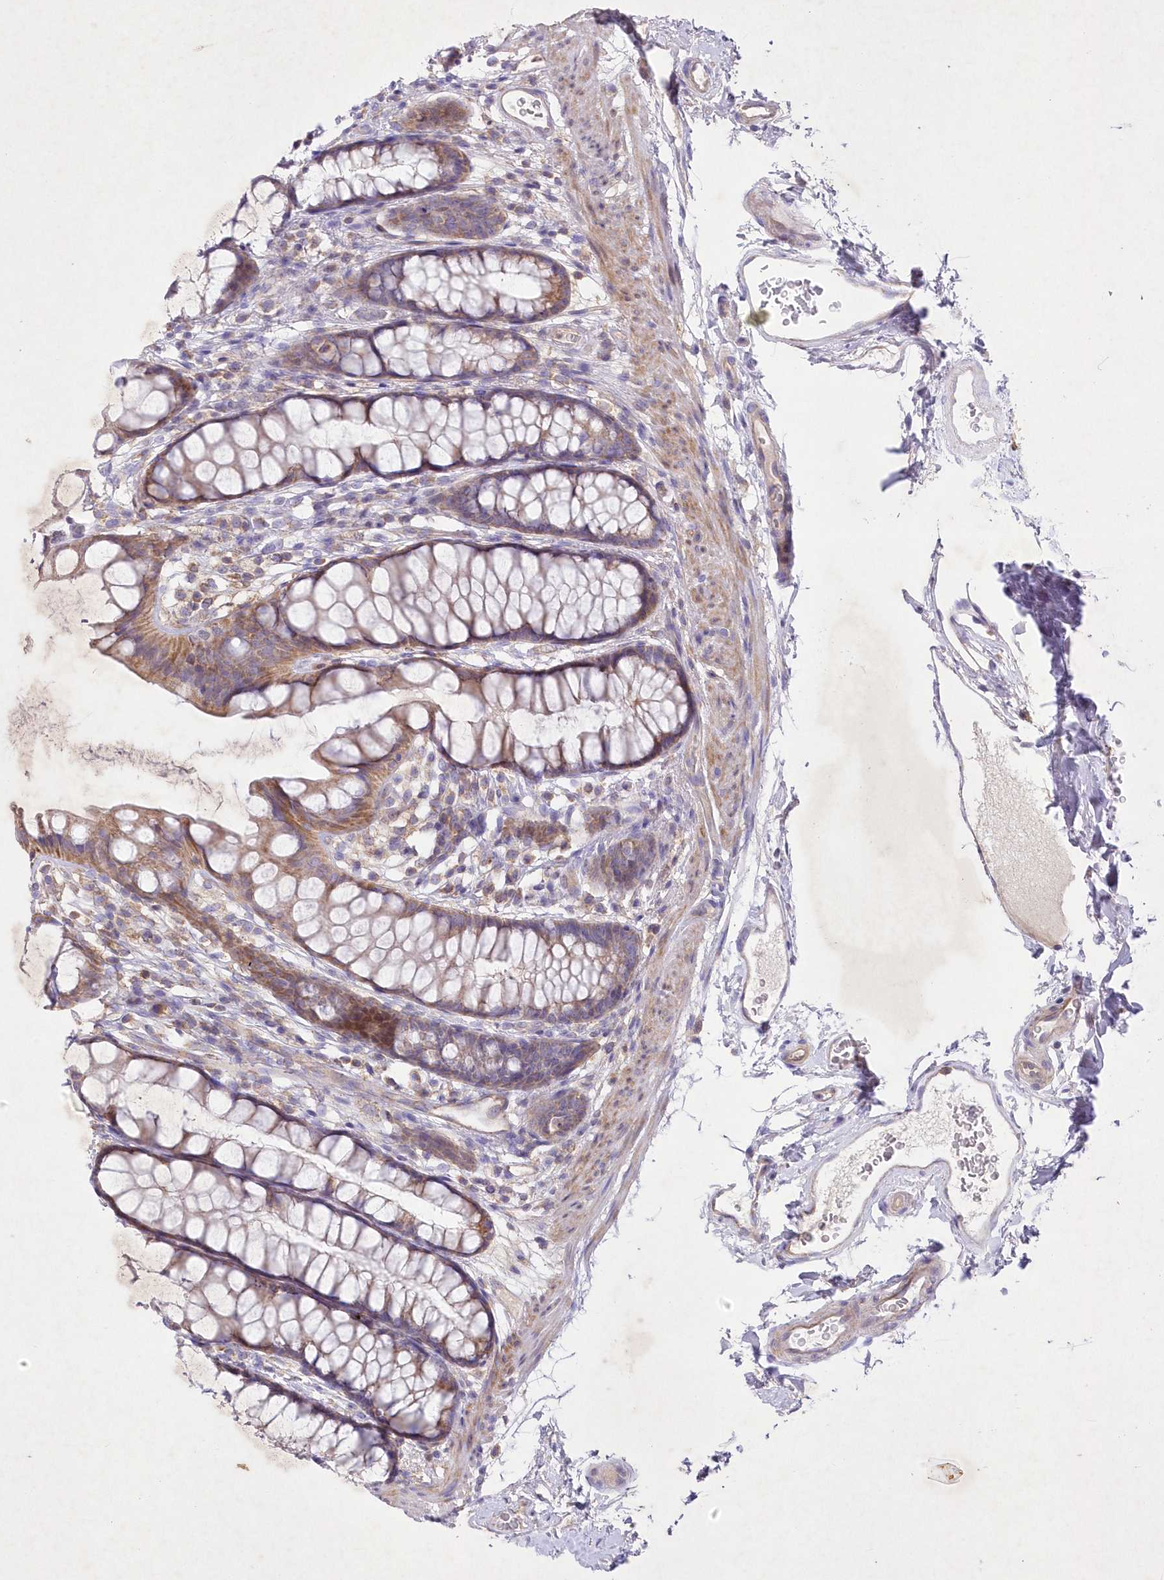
{"staining": {"intensity": "moderate", "quantity": ">75%", "location": "cytoplasmic/membranous"}, "tissue": "rectum", "cell_type": "Glandular cells", "image_type": "normal", "snomed": [{"axis": "morphology", "description": "Normal tissue, NOS"}, {"axis": "topography", "description": "Rectum"}], "caption": "This histopathology image shows immunohistochemistry (IHC) staining of normal human rectum, with medium moderate cytoplasmic/membranous staining in approximately >75% of glandular cells.", "gene": "ITSN2", "patient": {"sex": "female", "age": 65}}